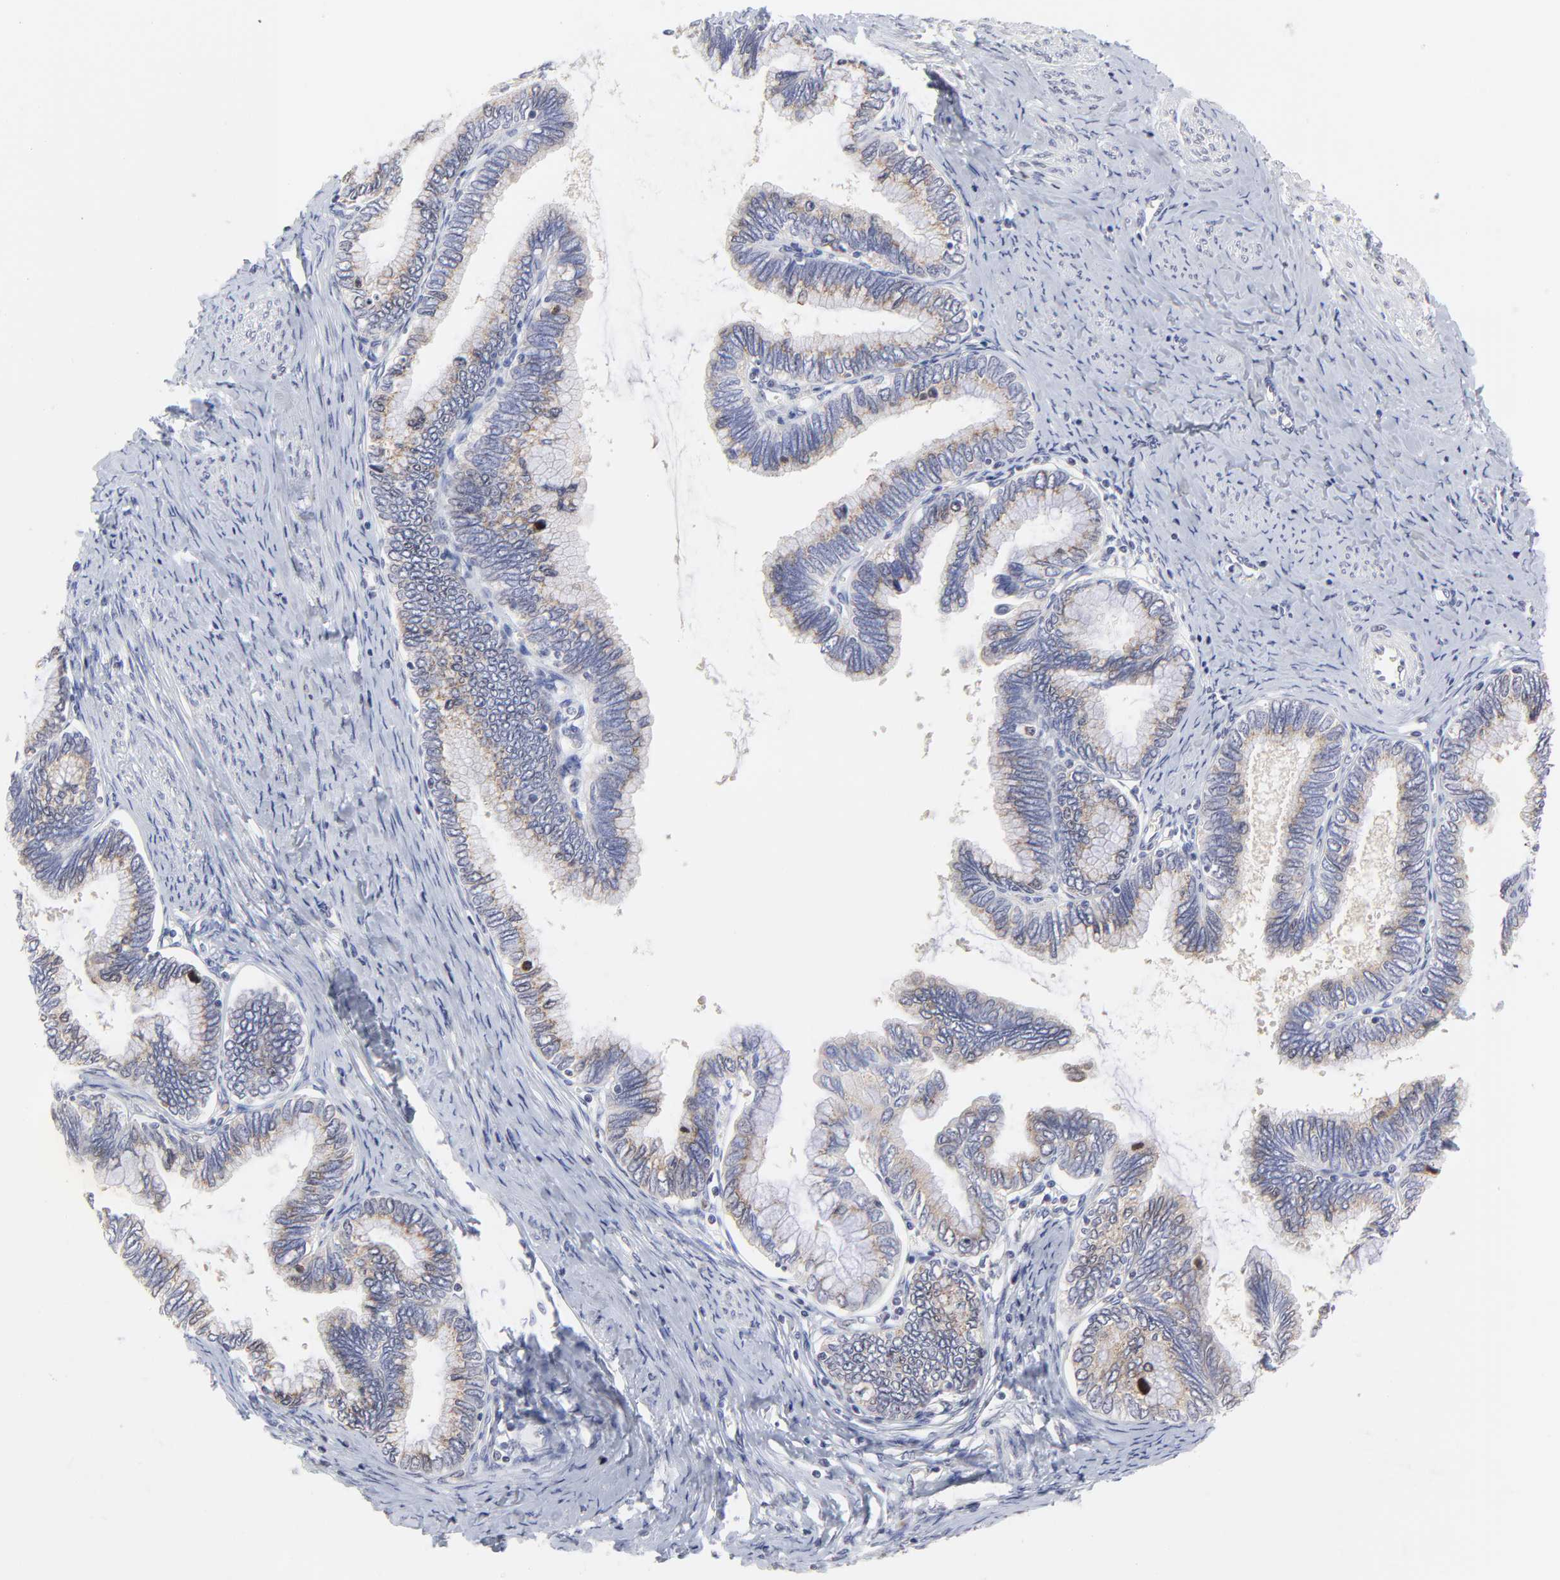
{"staining": {"intensity": "weak", "quantity": "25%-75%", "location": "cytoplasmic/membranous"}, "tissue": "cervical cancer", "cell_type": "Tumor cells", "image_type": "cancer", "snomed": [{"axis": "morphology", "description": "Adenocarcinoma, NOS"}, {"axis": "topography", "description": "Cervix"}], "caption": "This image demonstrates immunohistochemistry staining of adenocarcinoma (cervical), with low weak cytoplasmic/membranous expression in approximately 25%-75% of tumor cells.", "gene": "NCAPH", "patient": {"sex": "female", "age": 49}}